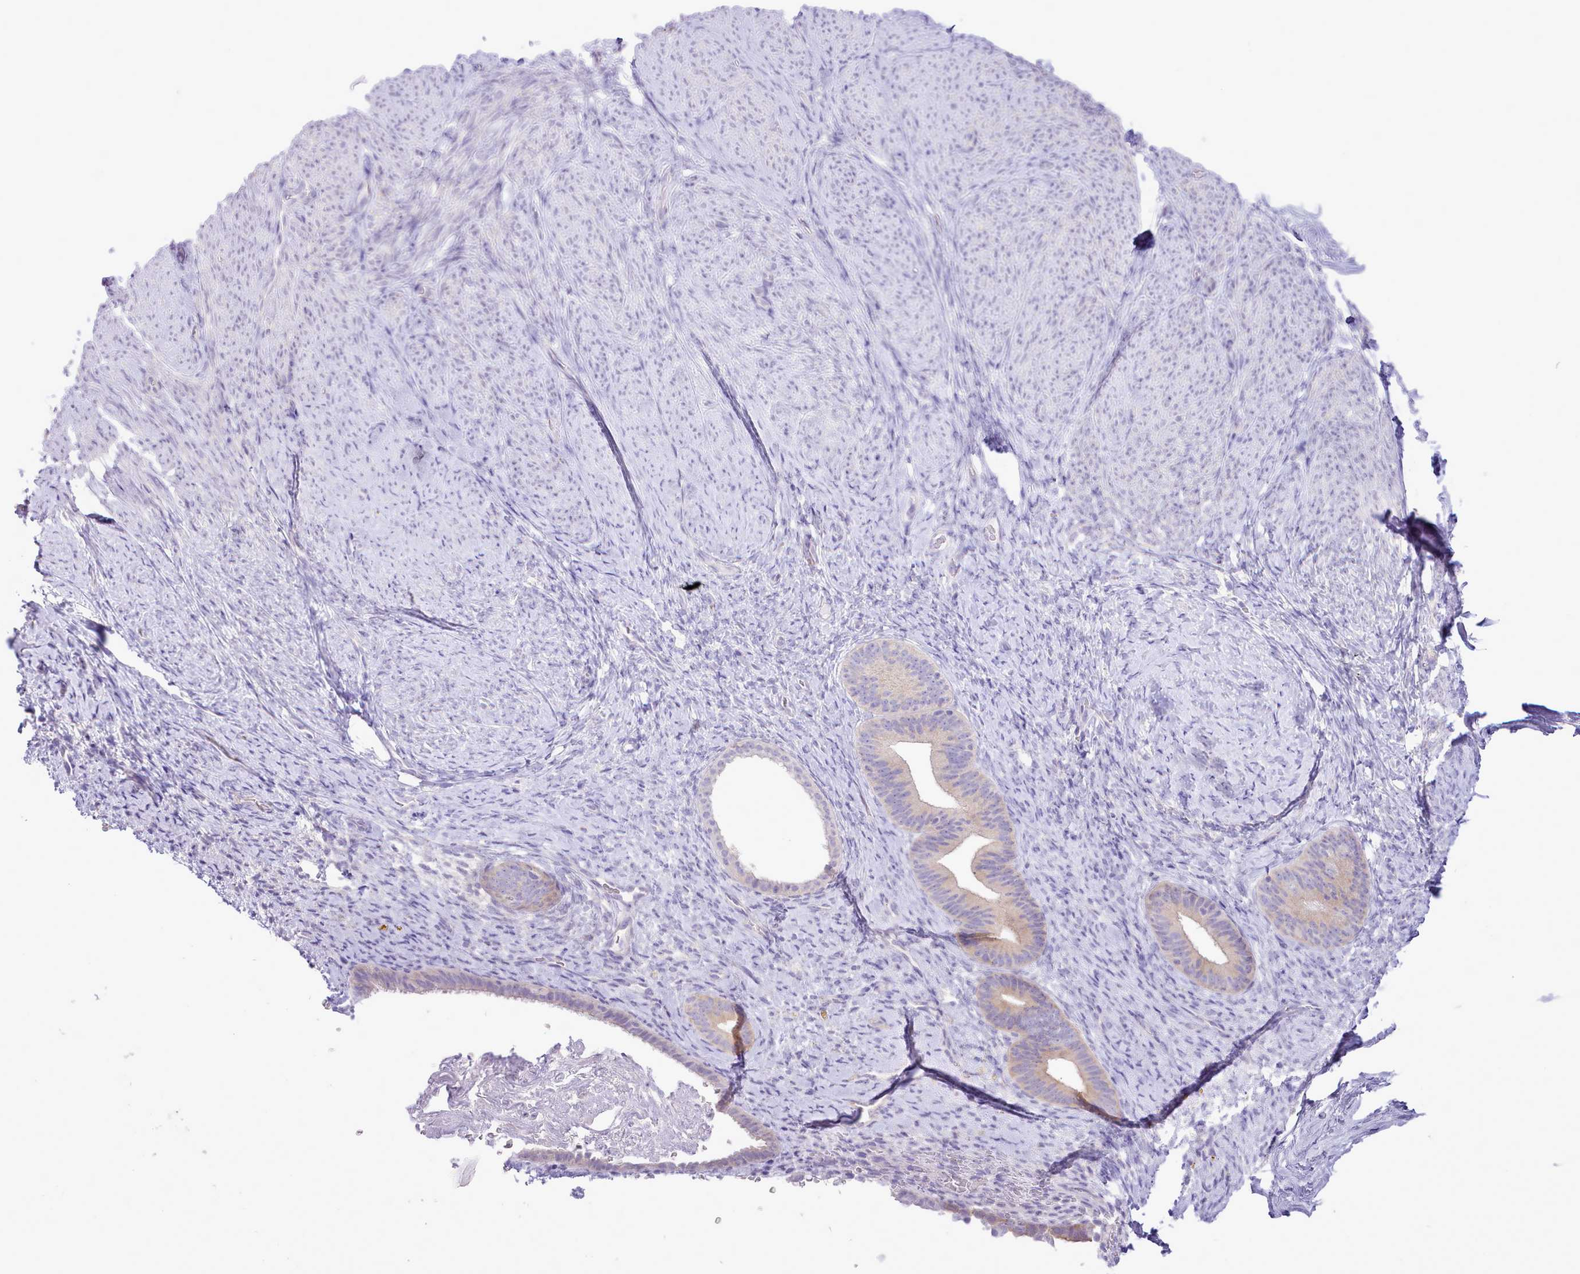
{"staining": {"intensity": "negative", "quantity": "none", "location": "none"}, "tissue": "endometrium", "cell_type": "Cells in endometrial stroma", "image_type": "normal", "snomed": [{"axis": "morphology", "description": "Normal tissue, NOS"}, {"axis": "topography", "description": "Endometrium"}], "caption": "A photomicrograph of human endometrium is negative for staining in cells in endometrial stroma. (DAB immunohistochemistry, high magnification).", "gene": "MDFI", "patient": {"sex": "female", "age": 65}}